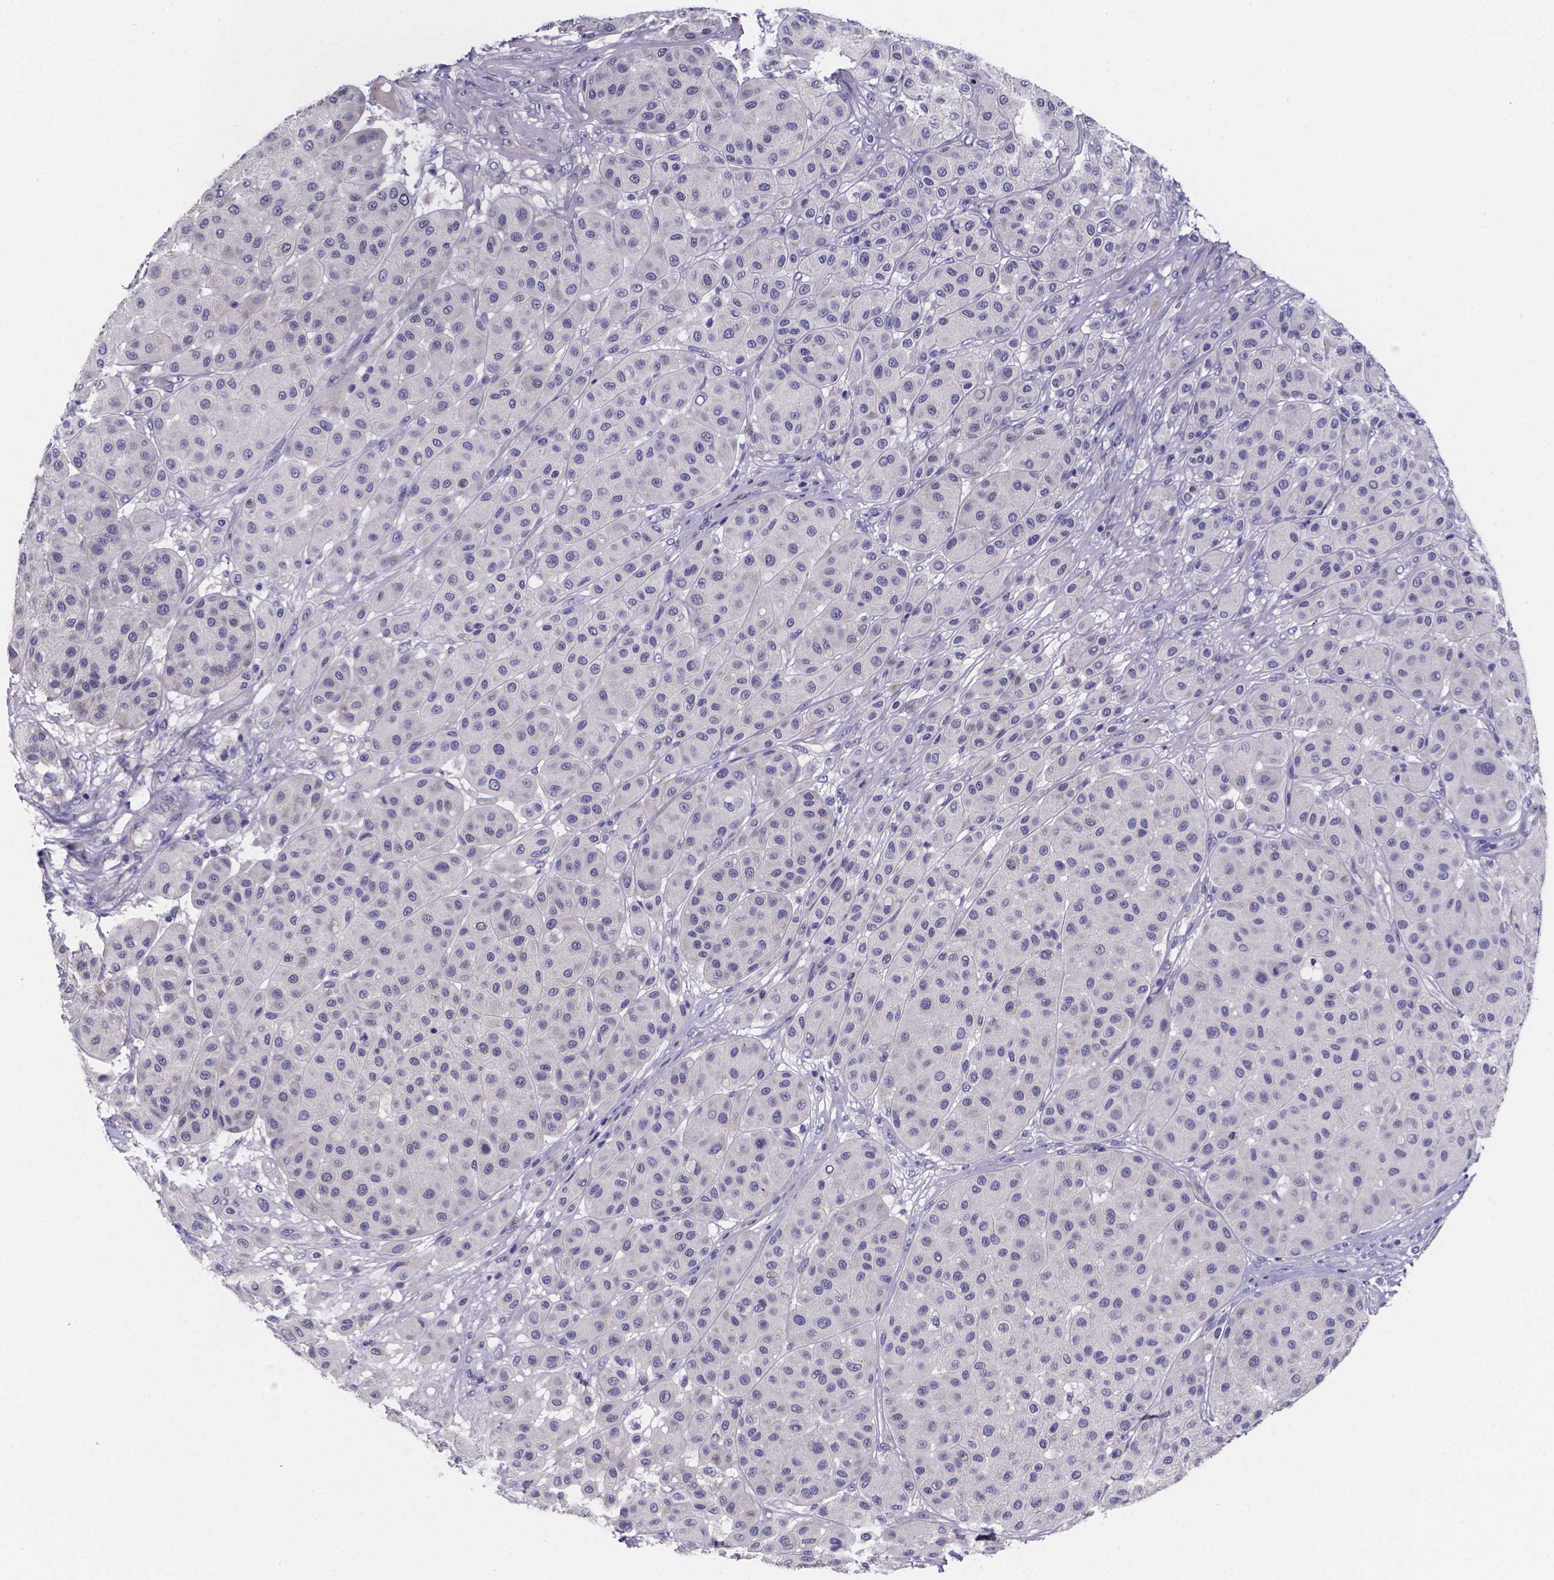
{"staining": {"intensity": "negative", "quantity": "none", "location": "none"}, "tissue": "melanoma", "cell_type": "Tumor cells", "image_type": "cancer", "snomed": [{"axis": "morphology", "description": "Malignant melanoma, Metastatic site"}, {"axis": "topography", "description": "Smooth muscle"}], "caption": "This is a histopathology image of IHC staining of melanoma, which shows no staining in tumor cells.", "gene": "GABRA3", "patient": {"sex": "male", "age": 41}}